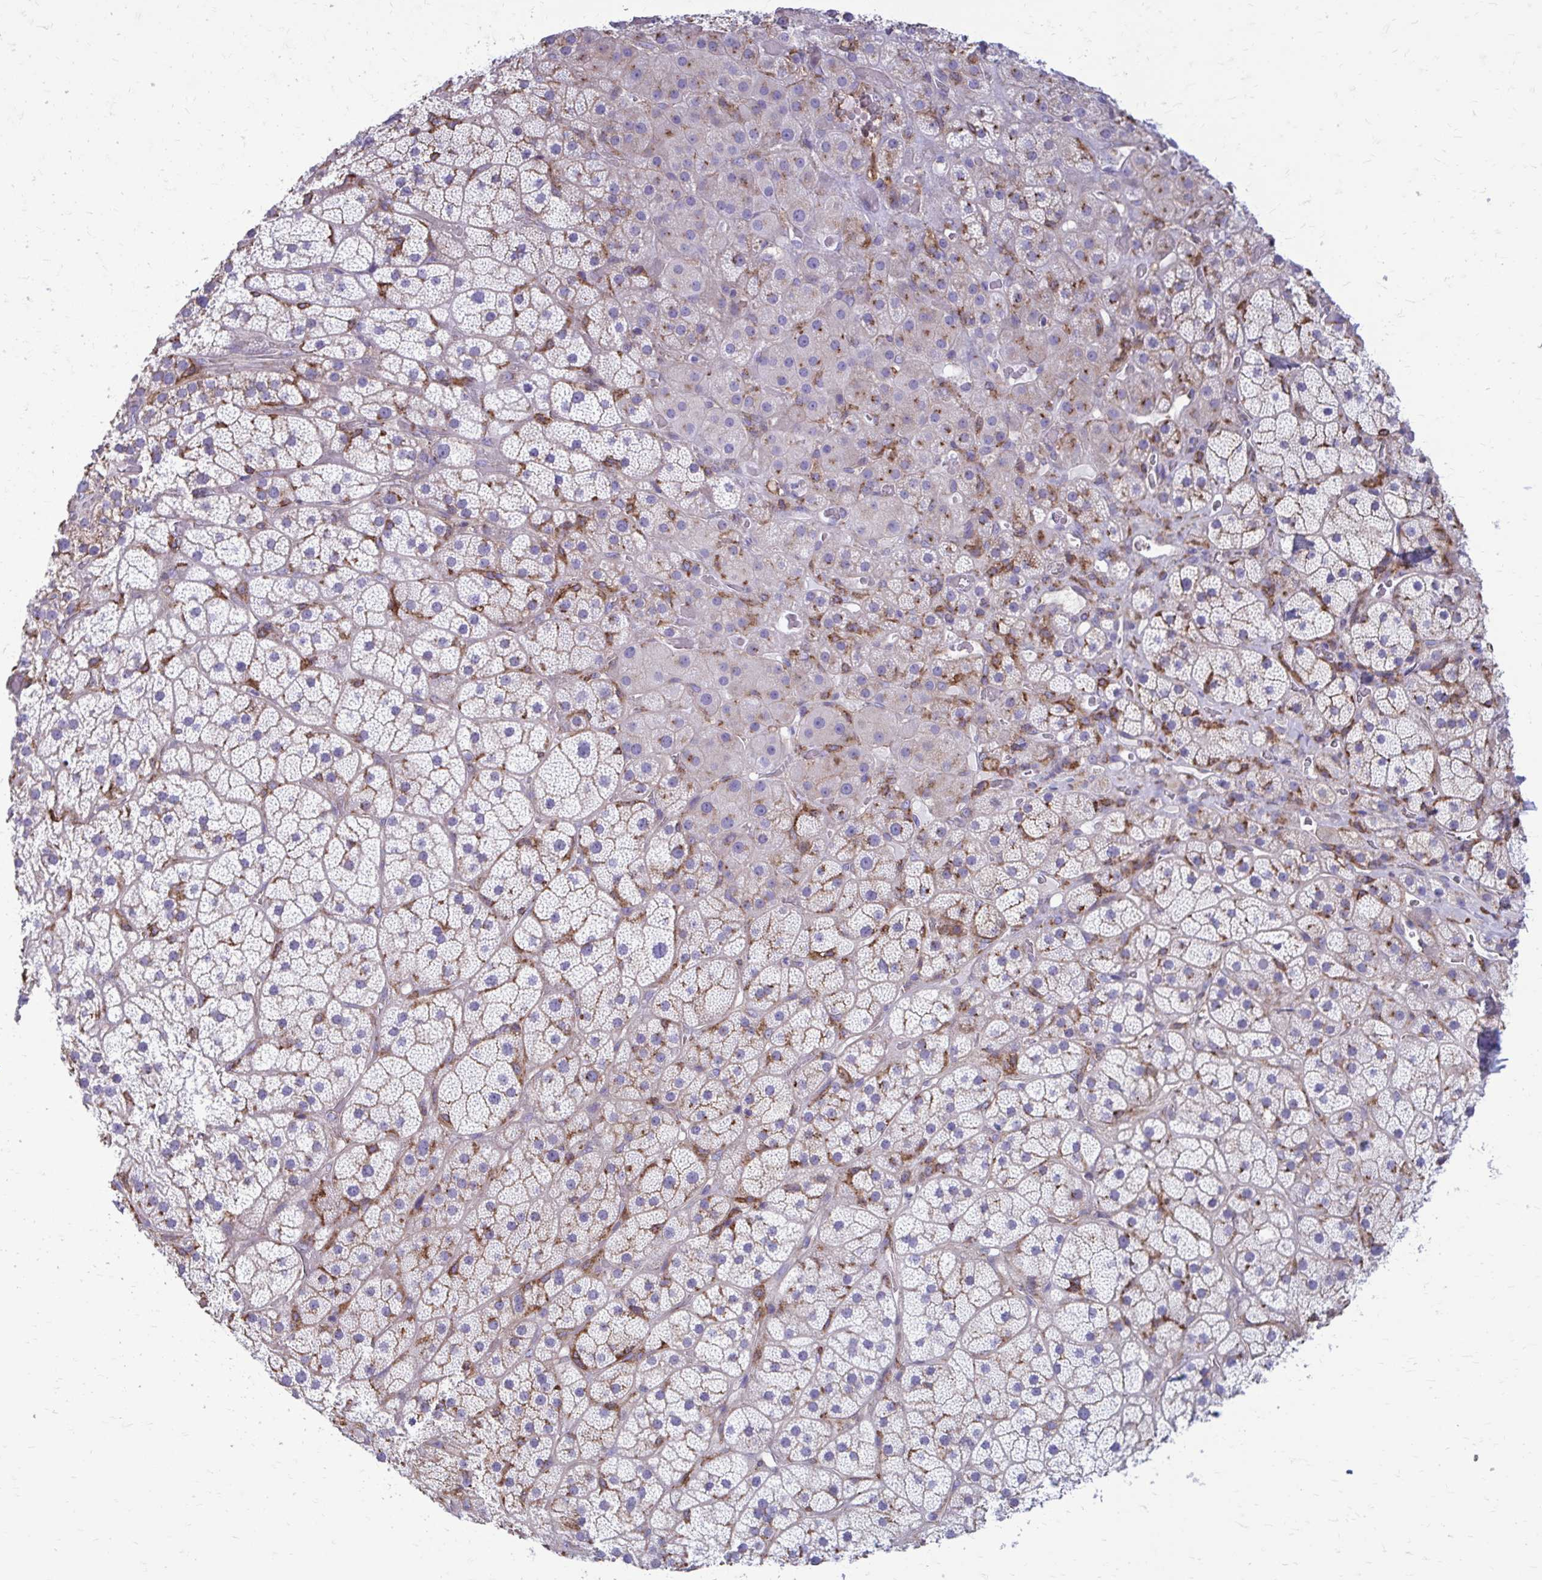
{"staining": {"intensity": "weak", "quantity": "<25%", "location": "cytoplasmic/membranous"}, "tissue": "adrenal gland", "cell_type": "Glandular cells", "image_type": "normal", "snomed": [{"axis": "morphology", "description": "Normal tissue, NOS"}, {"axis": "topography", "description": "Adrenal gland"}], "caption": "Immunohistochemistry (IHC) of normal human adrenal gland reveals no staining in glandular cells.", "gene": "CLTA", "patient": {"sex": "male", "age": 57}}